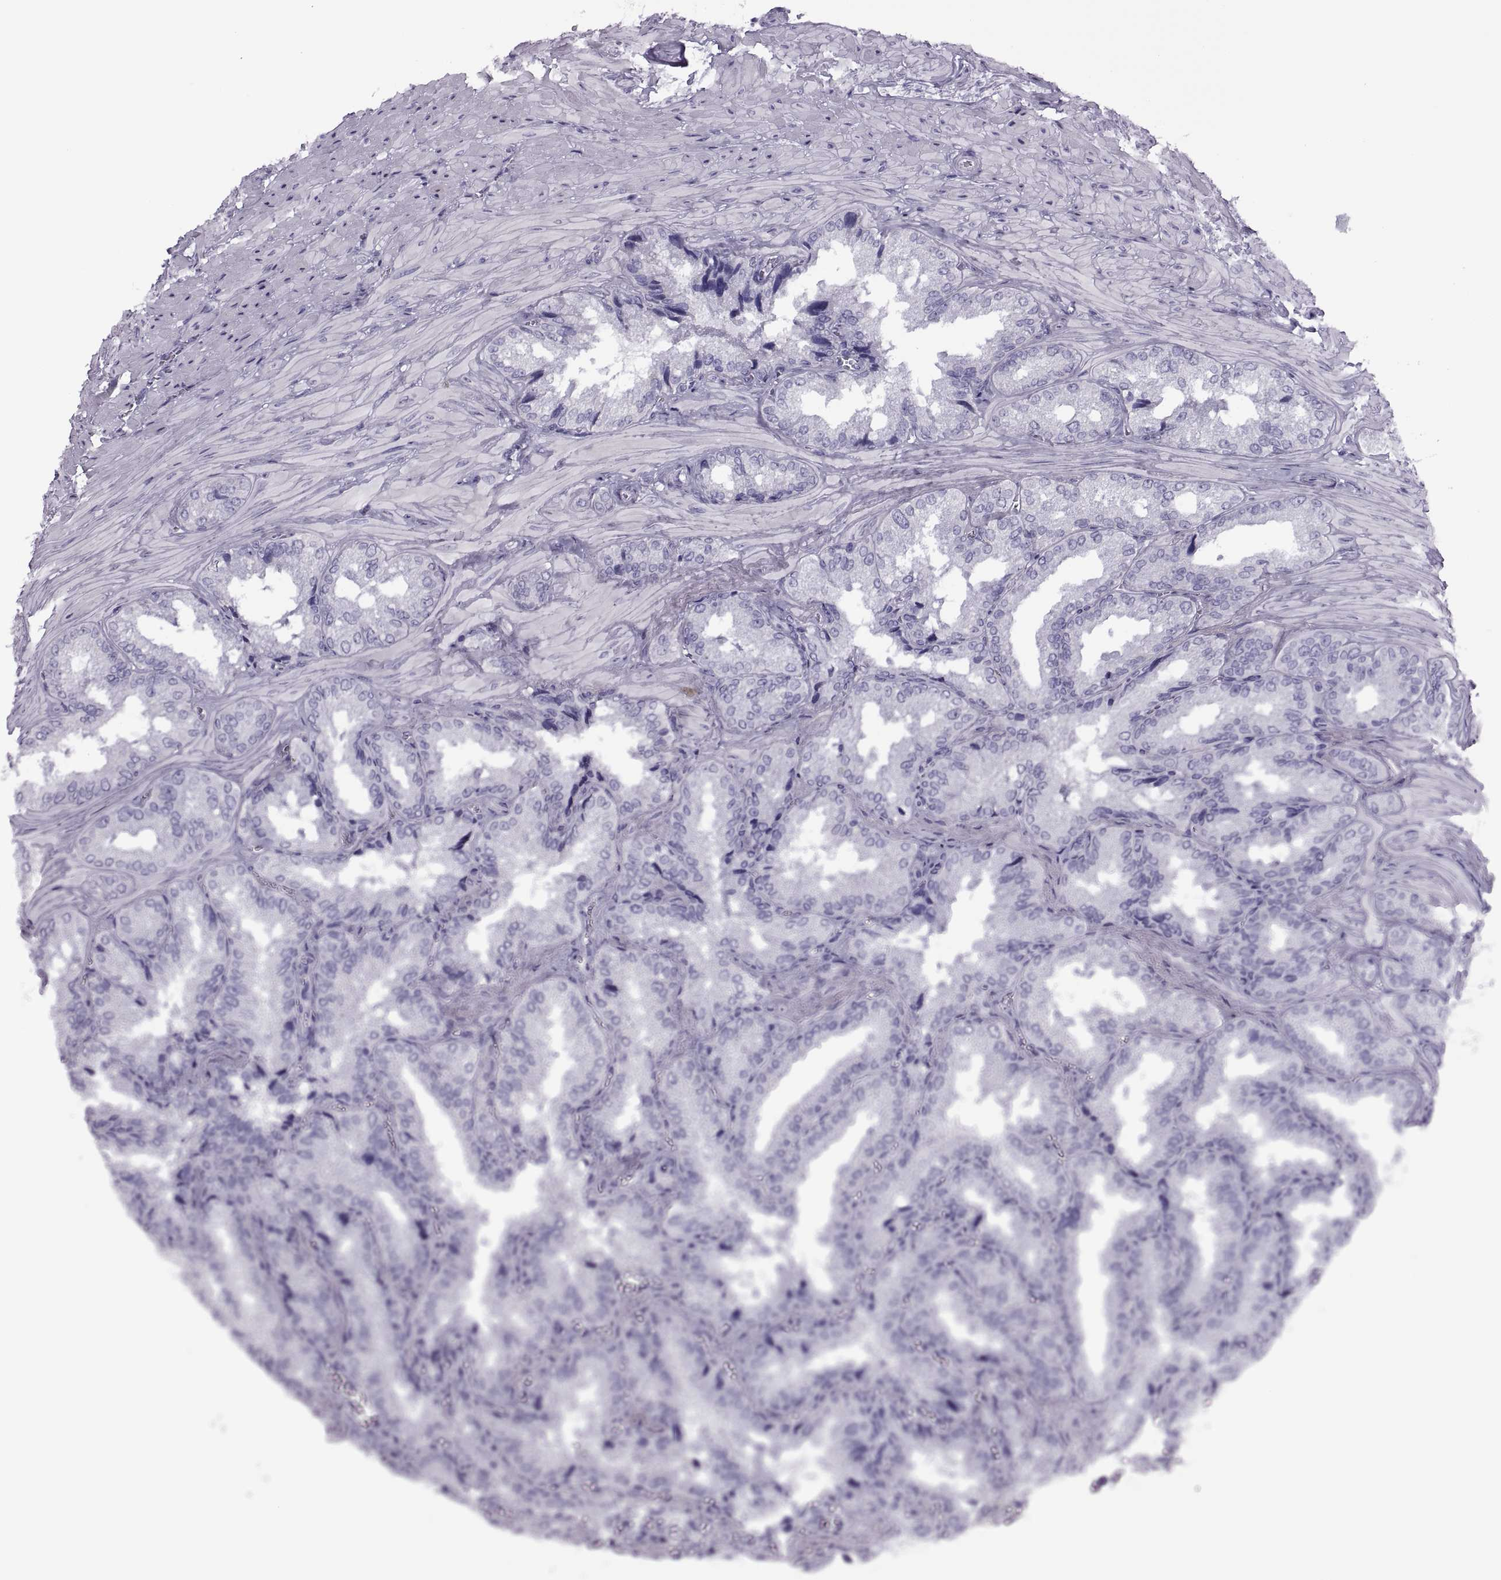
{"staining": {"intensity": "negative", "quantity": "none", "location": "none"}, "tissue": "seminal vesicle", "cell_type": "Glandular cells", "image_type": "normal", "snomed": [{"axis": "morphology", "description": "Normal tissue, NOS"}, {"axis": "topography", "description": "Seminal veicle"}], "caption": "This micrograph is of unremarkable seminal vesicle stained with immunohistochemistry to label a protein in brown with the nuclei are counter-stained blue. There is no positivity in glandular cells.", "gene": "RLBP1", "patient": {"sex": "male", "age": 37}}